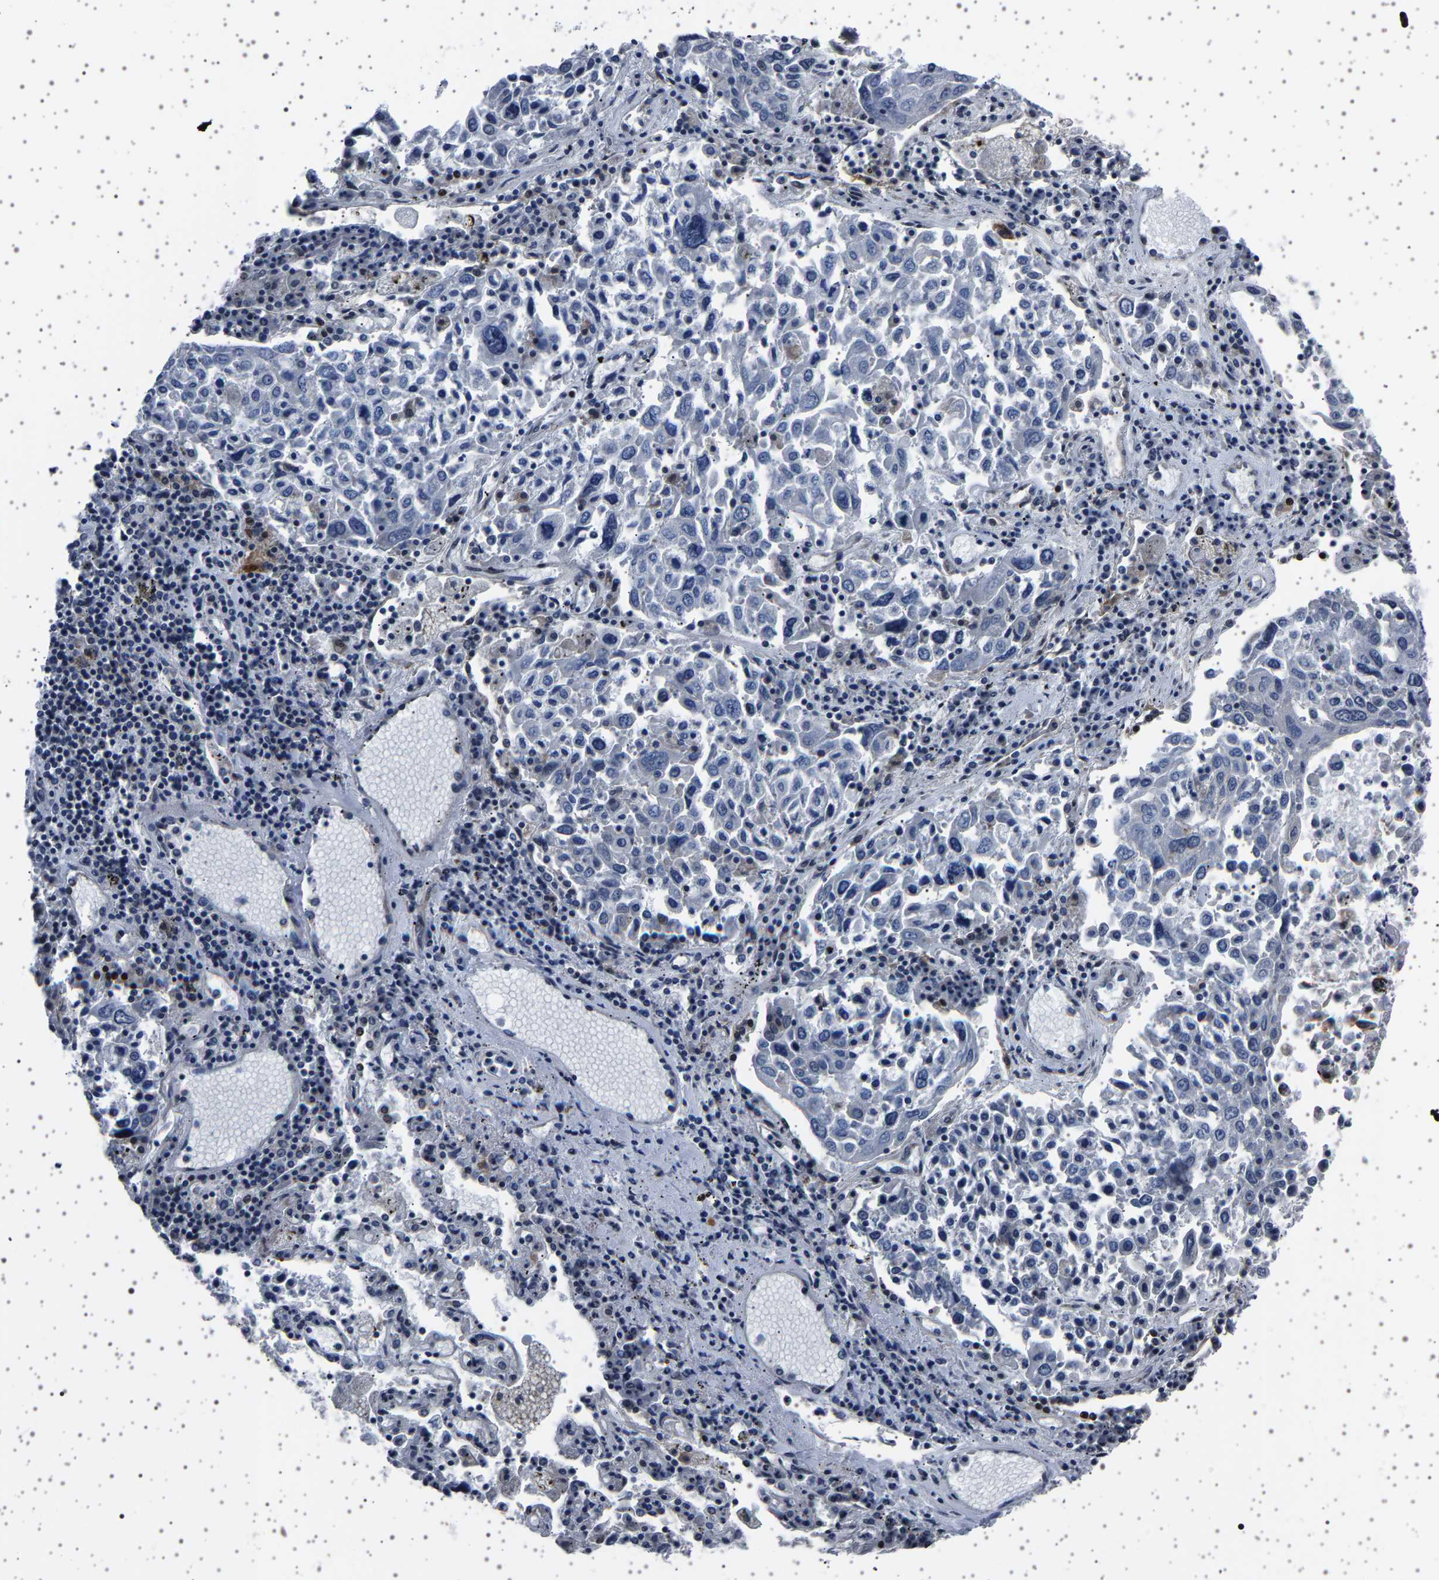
{"staining": {"intensity": "negative", "quantity": "none", "location": "none"}, "tissue": "lung cancer", "cell_type": "Tumor cells", "image_type": "cancer", "snomed": [{"axis": "morphology", "description": "Squamous cell carcinoma, NOS"}, {"axis": "topography", "description": "Lung"}], "caption": "Immunohistochemistry photomicrograph of neoplastic tissue: human lung cancer stained with DAB shows no significant protein expression in tumor cells.", "gene": "PAK5", "patient": {"sex": "male", "age": 65}}